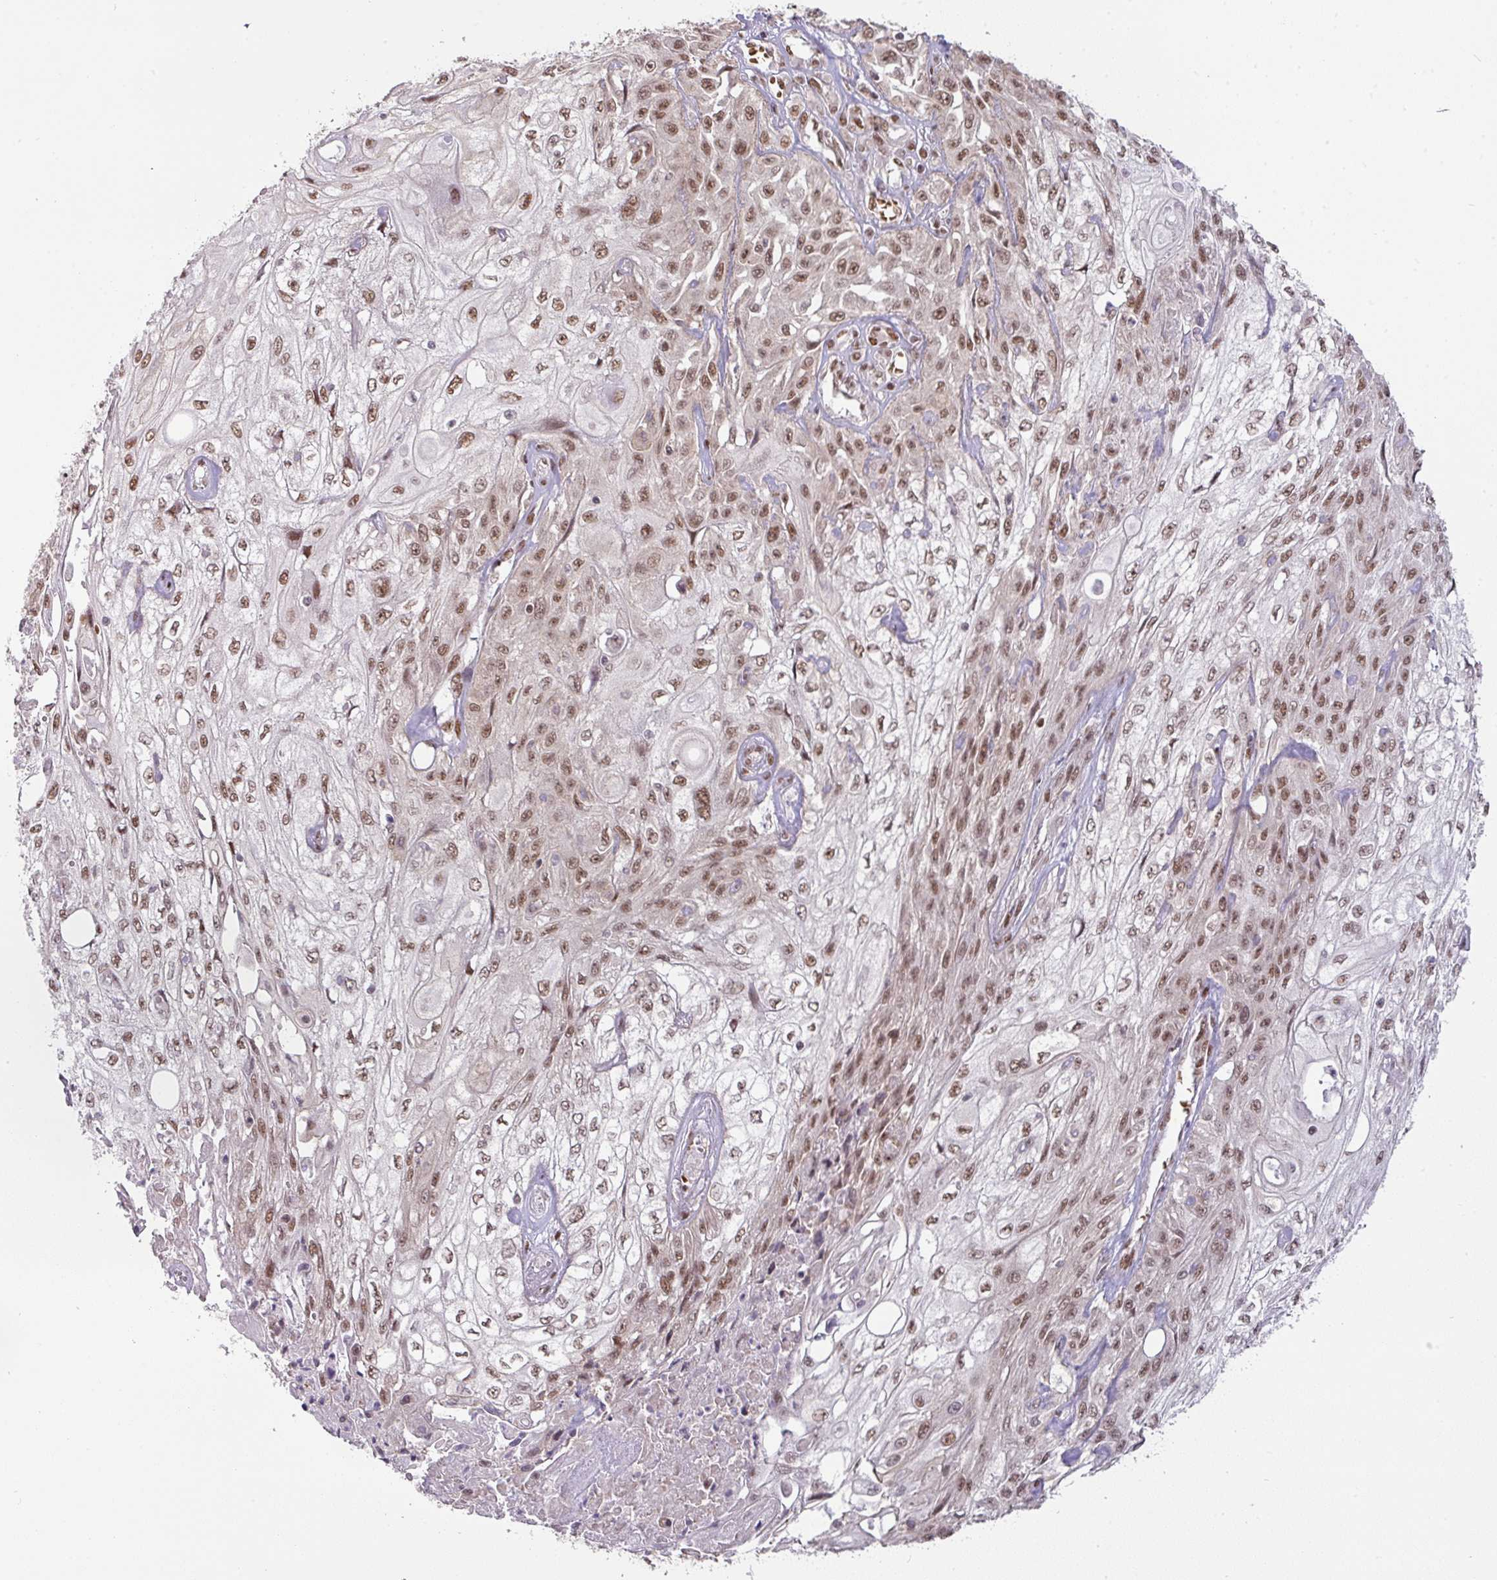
{"staining": {"intensity": "moderate", "quantity": ">75%", "location": "nuclear"}, "tissue": "skin cancer", "cell_type": "Tumor cells", "image_type": "cancer", "snomed": [{"axis": "morphology", "description": "Squamous cell carcinoma, NOS"}, {"axis": "morphology", "description": "Squamous cell carcinoma, metastatic, NOS"}, {"axis": "topography", "description": "Skin"}, {"axis": "topography", "description": "Lymph node"}], "caption": "IHC (DAB) staining of human skin cancer reveals moderate nuclear protein staining in about >75% of tumor cells.", "gene": "NCOA5", "patient": {"sex": "male", "age": 75}}